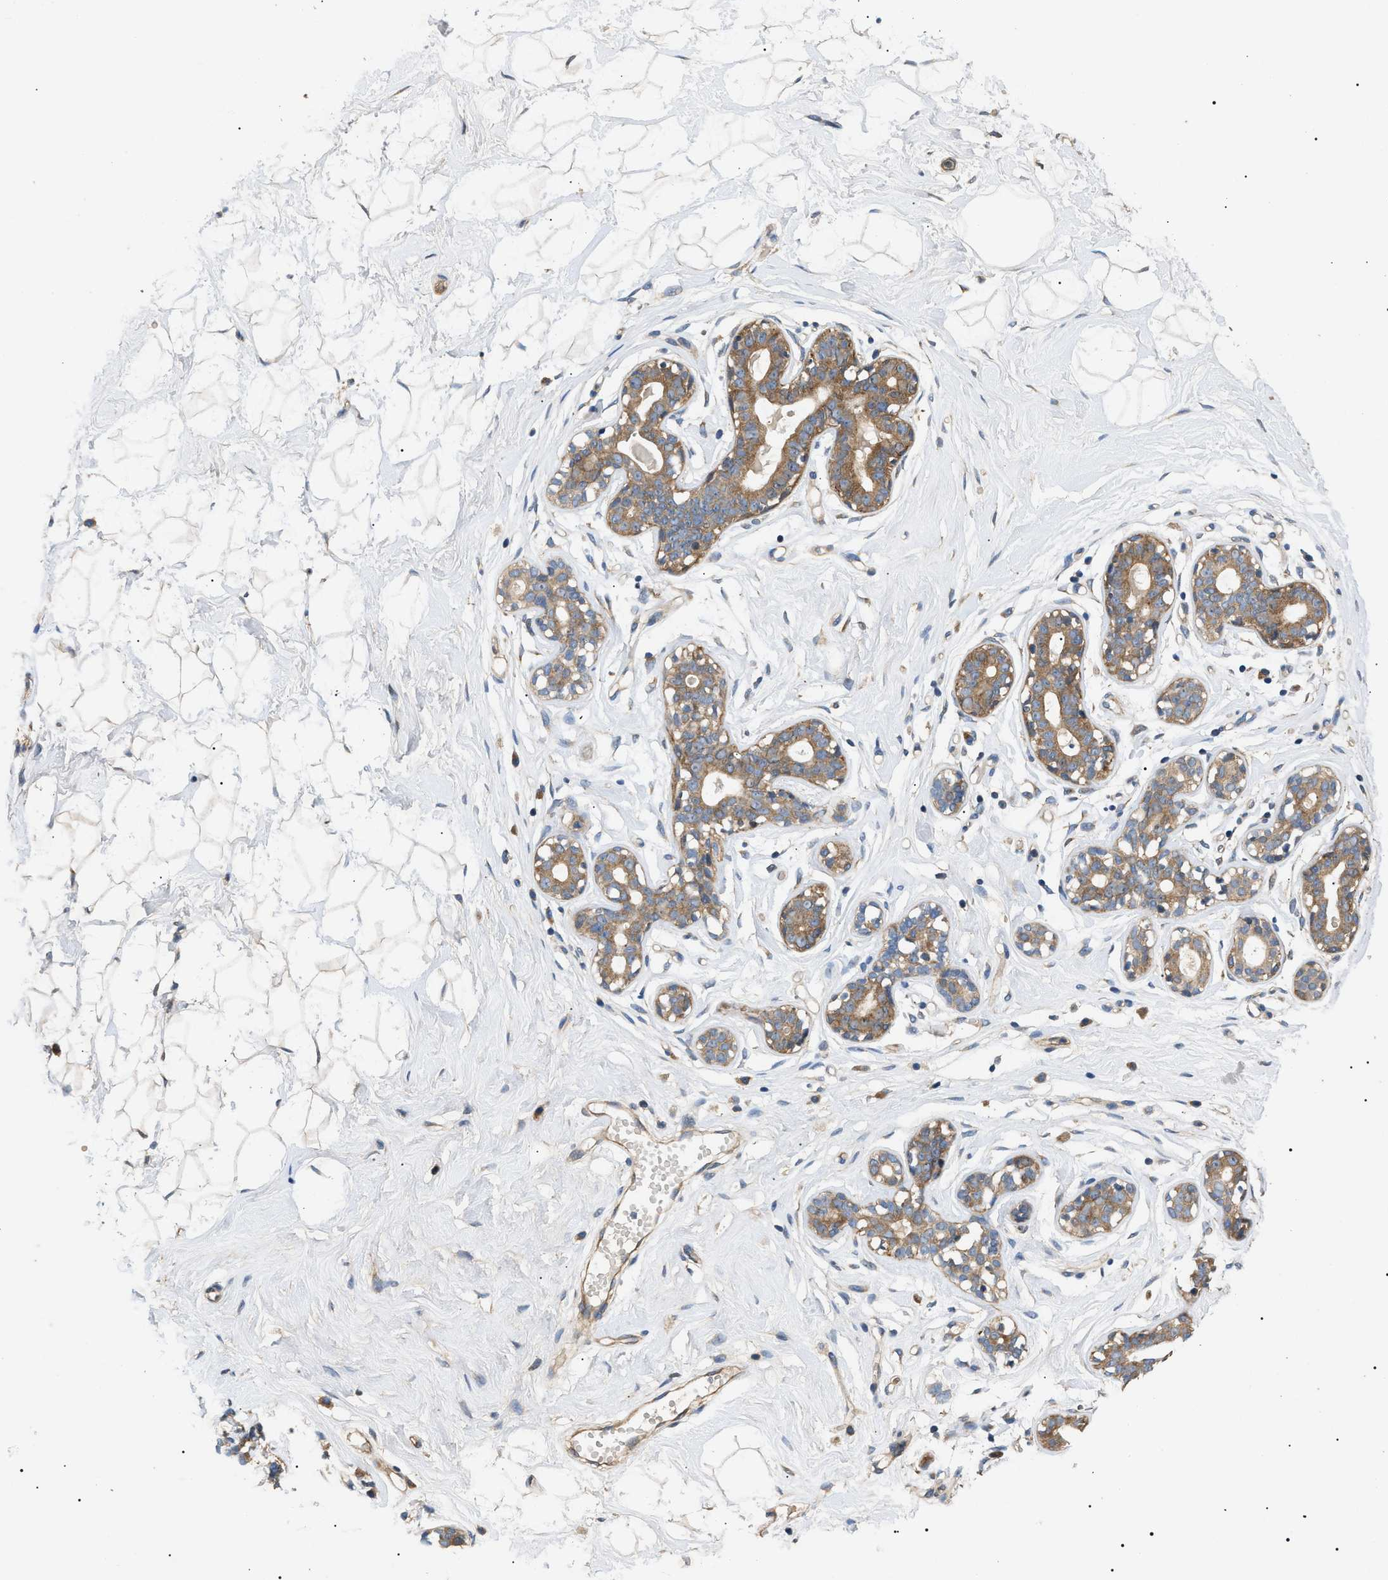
{"staining": {"intensity": "negative", "quantity": "none", "location": "none"}, "tissue": "breast", "cell_type": "Adipocytes", "image_type": "normal", "snomed": [{"axis": "morphology", "description": "Normal tissue, NOS"}, {"axis": "topography", "description": "Breast"}], "caption": "Histopathology image shows no significant protein positivity in adipocytes of benign breast. (DAB immunohistochemistry (IHC) with hematoxylin counter stain).", "gene": "PPM1B", "patient": {"sex": "female", "age": 23}}